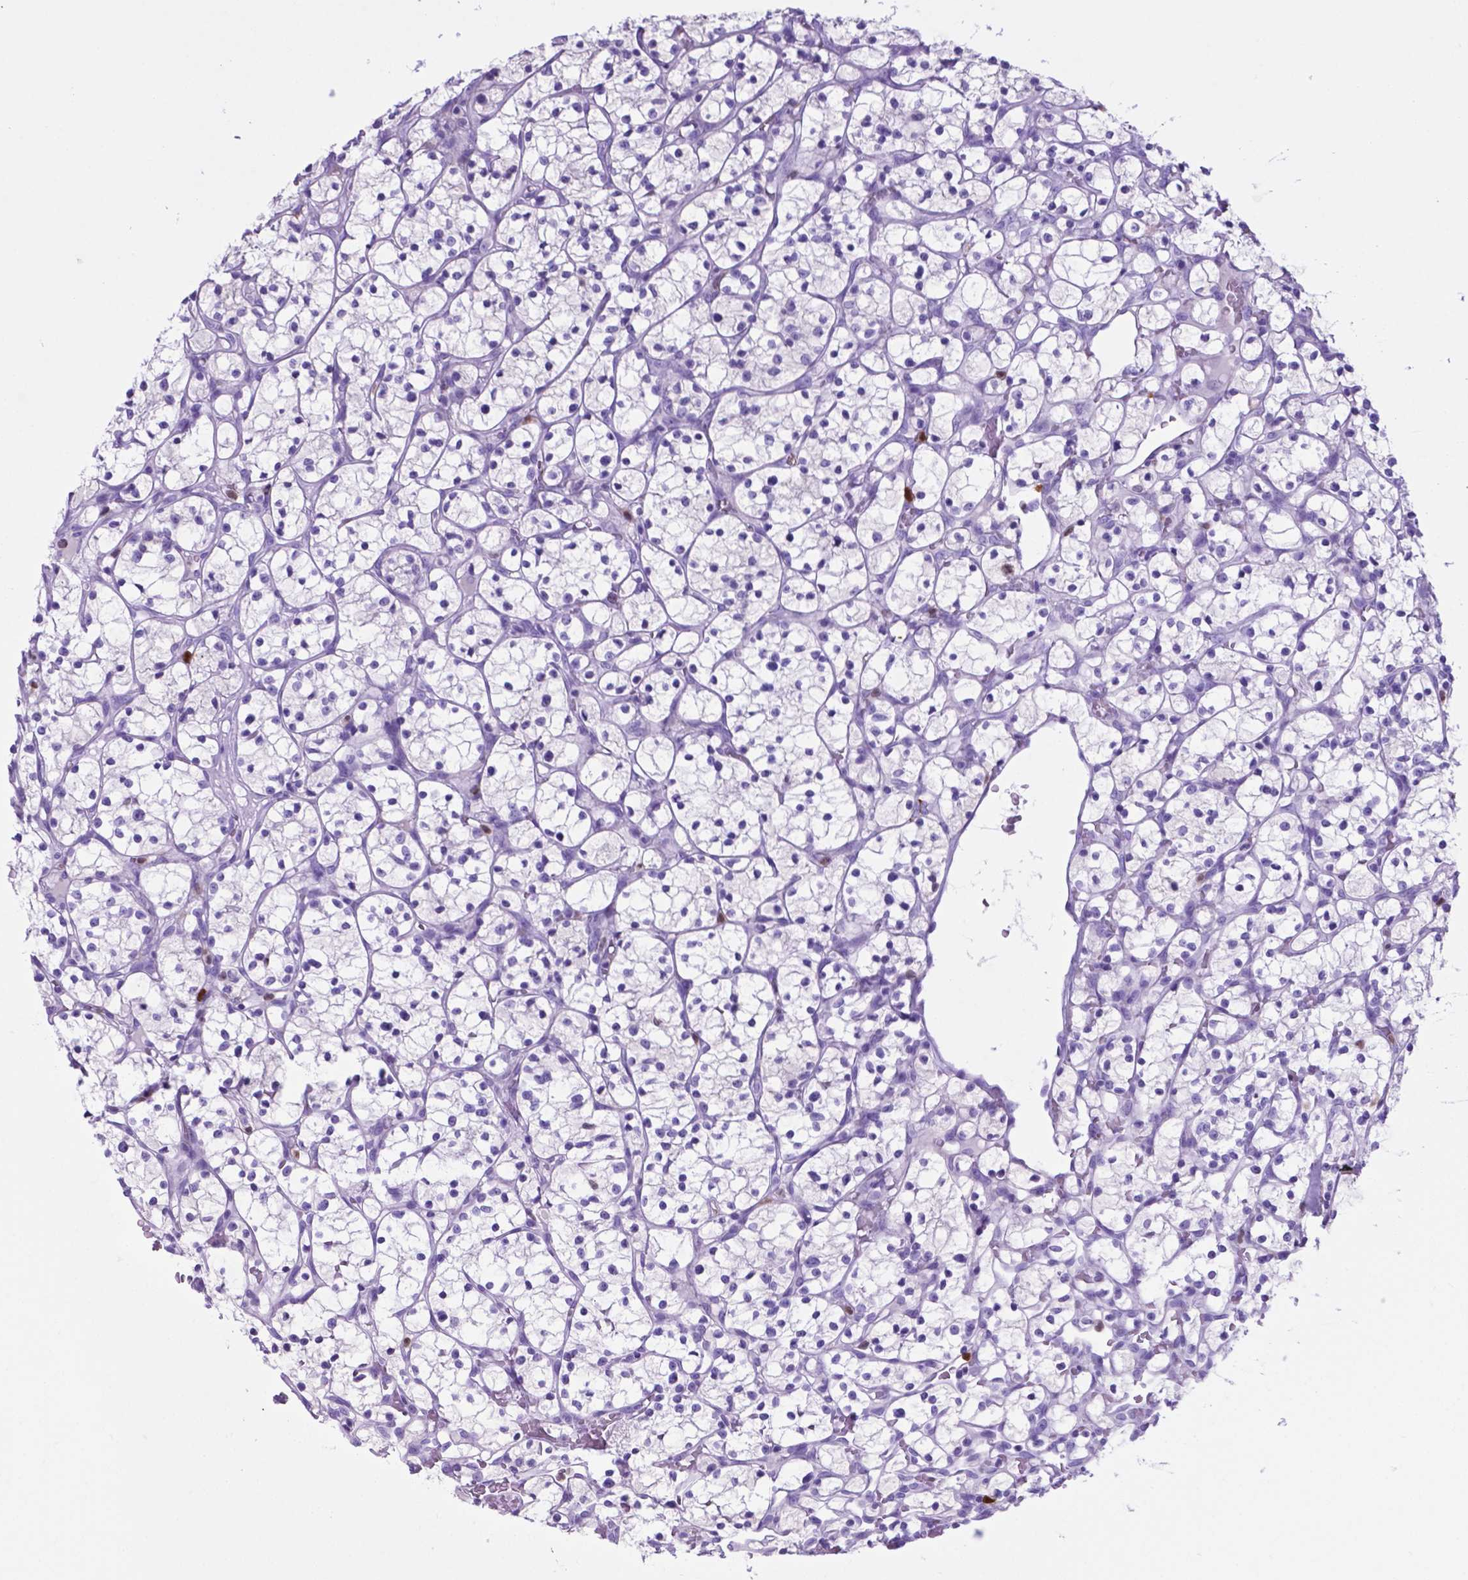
{"staining": {"intensity": "negative", "quantity": "none", "location": "none"}, "tissue": "renal cancer", "cell_type": "Tumor cells", "image_type": "cancer", "snomed": [{"axis": "morphology", "description": "Adenocarcinoma, NOS"}, {"axis": "topography", "description": "Kidney"}], "caption": "An immunohistochemistry photomicrograph of adenocarcinoma (renal) is shown. There is no staining in tumor cells of adenocarcinoma (renal).", "gene": "LZTR1", "patient": {"sex": "female", "age": 64}}